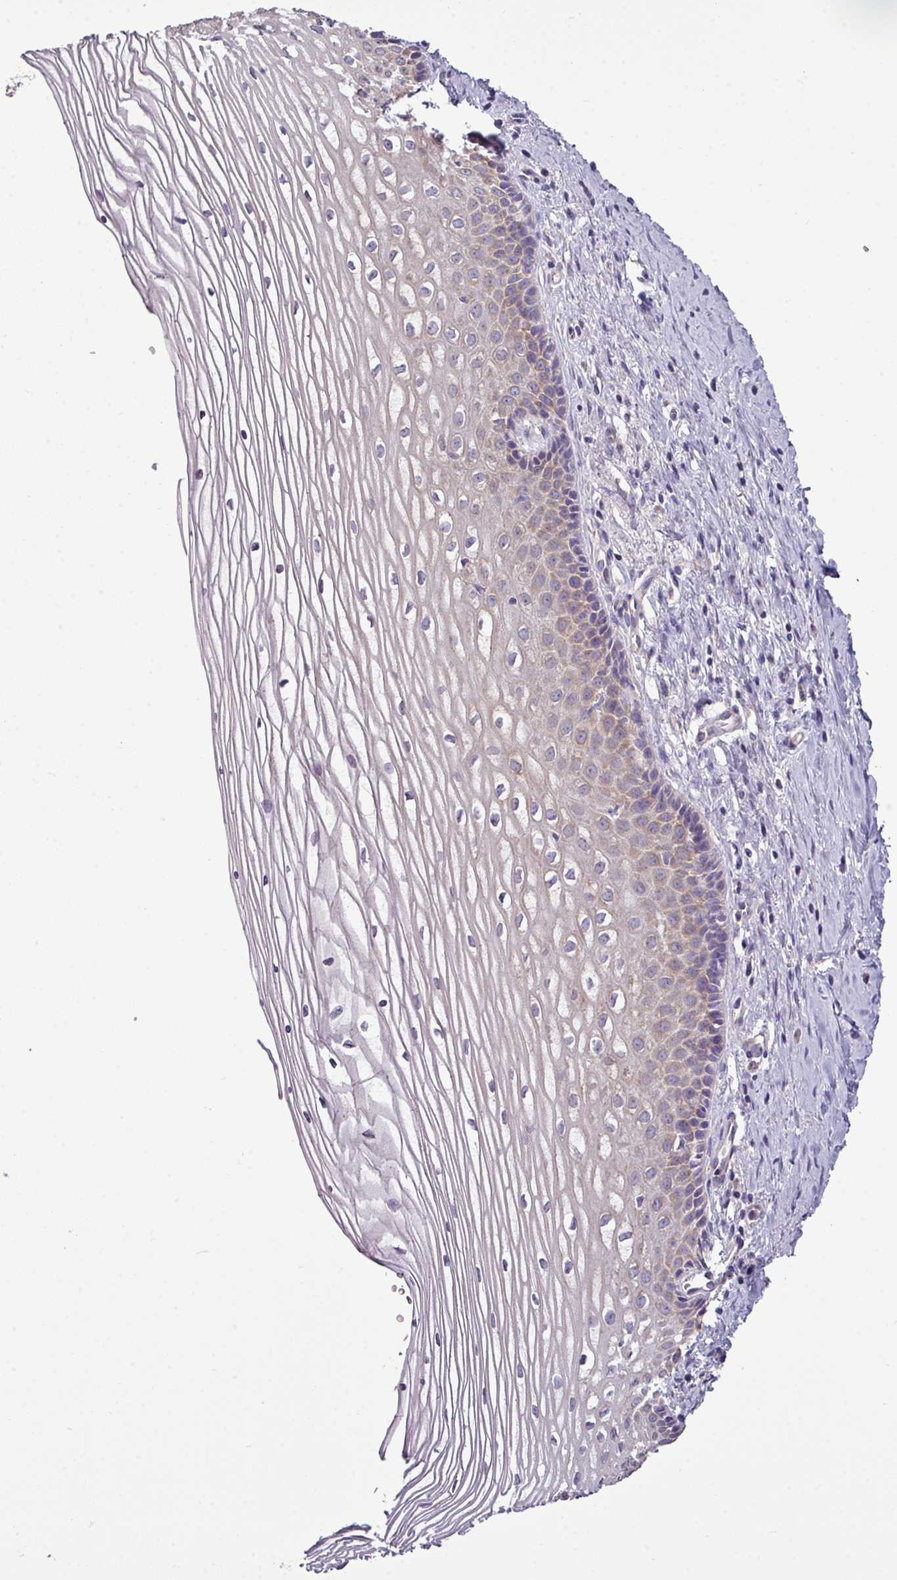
{"staining": {"intensity": "negative", "quantity": "none", "location": "none"}, "tissue": "cervix", "cell_type": "Glandular cells", "image_type": "normal", "snomed": [{"axis": "morphology", "description": "Normal tissue, NOS"}, {"axis": "topography", "description": "Cervix"}], "caption": "A high-resolution micrograph shows immunohistochemistry (IHC) staining of unremarkable cervix, which reveals no significant positivity in glandular cells. (IHC, brightfield microscopy, high magnification).", "gene": "AGAP4", "patient": {"sex": "female", "age": 47}}